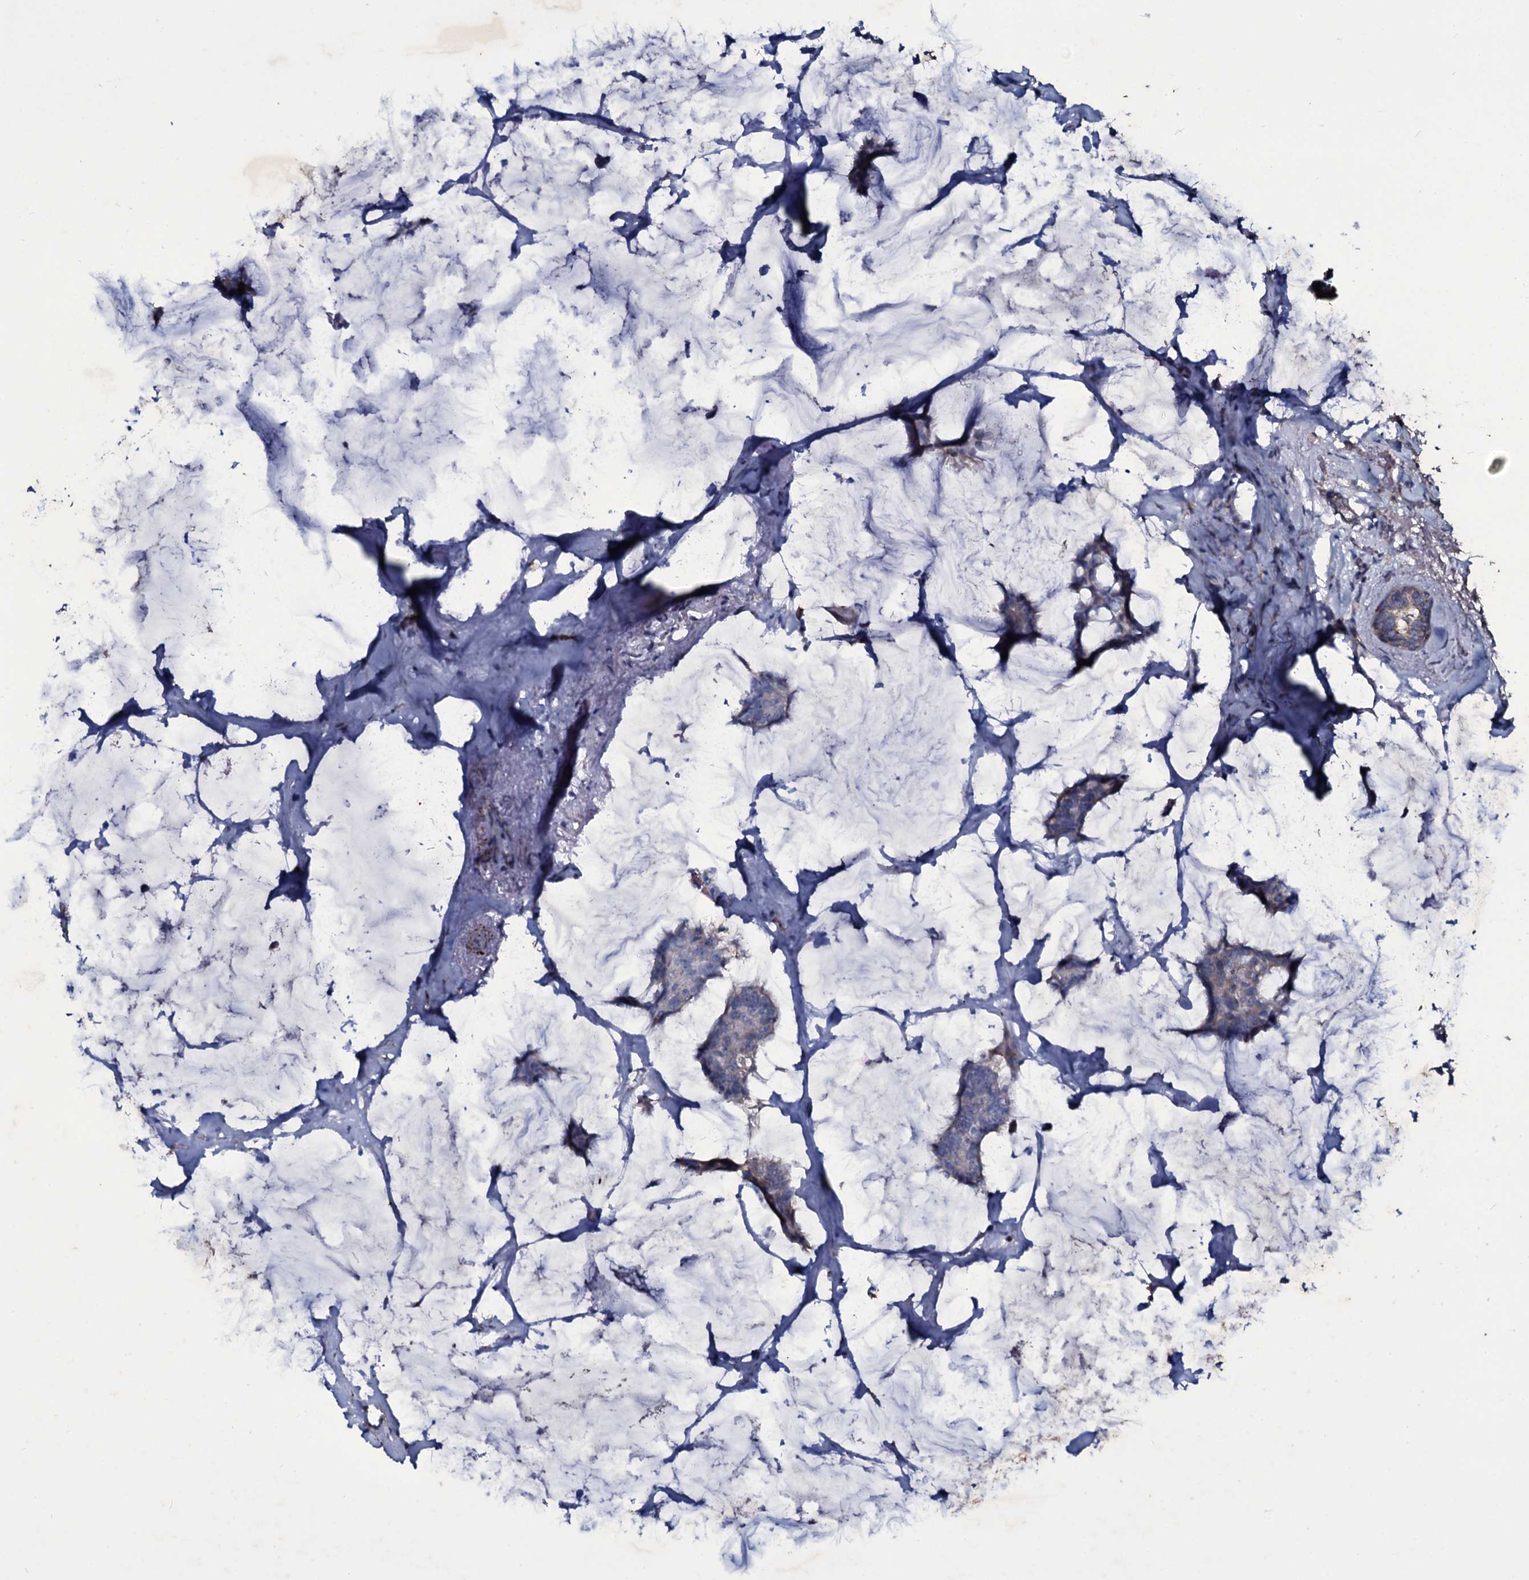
{"staining": {"intensity": "negative", "quantity": "none", "location": "none"}, "tissue": "breast cancer", "cell_type": "Tumor cells", "image_type": "cancer", "snomed": [{"axis": "morphology", "description": "Duct carcinoma"}, {"axis": "topography", "description": "Breast"}], "caption": "An image of intraductal carcinoma (breast) stained for a protein demonstrates no brown staining in tumor cells.", "gene": "SELENOT", "patient": {"sex": "female", "age": 93}}